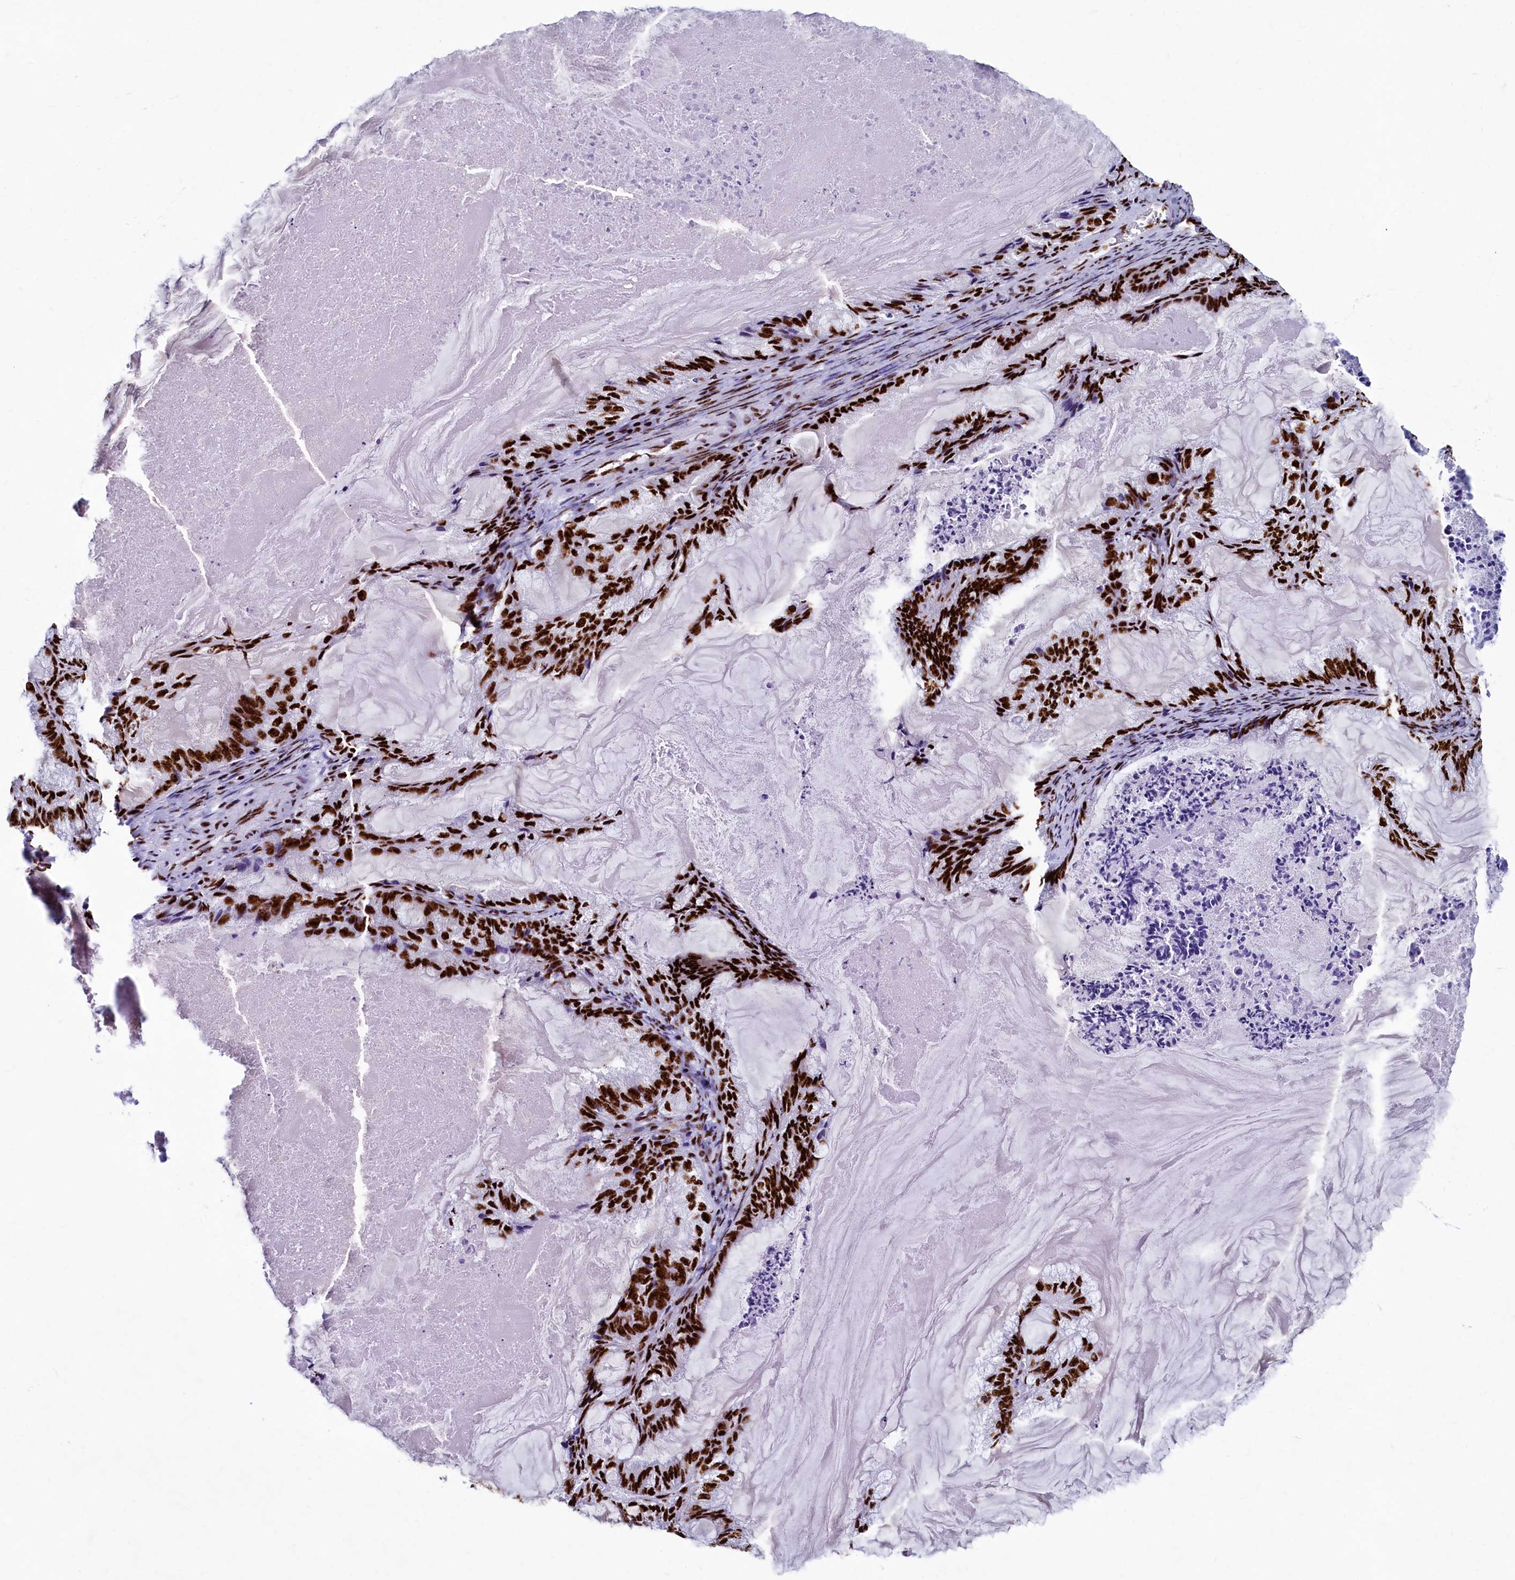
{"staining": {"intensity": "strong", "quantity": ">75%", "location": "nuclear"}, "tissue": "endometrial cancer", "cell_type": "Tumor cells", "image_type": "cancer", "snomed": [{"axis": "morphology", "description": "Adenocarcinoma, NOS"}, {"axis": "topography", "description": "Endometrium"}], "caption": "Protein expression analysis of human endometrial adenocarcinoma reveals strong nuclear positivity in about >75% of tumor cells.", "gene": "SRRM2", "patient": {"sex": "female", "age": 86}}